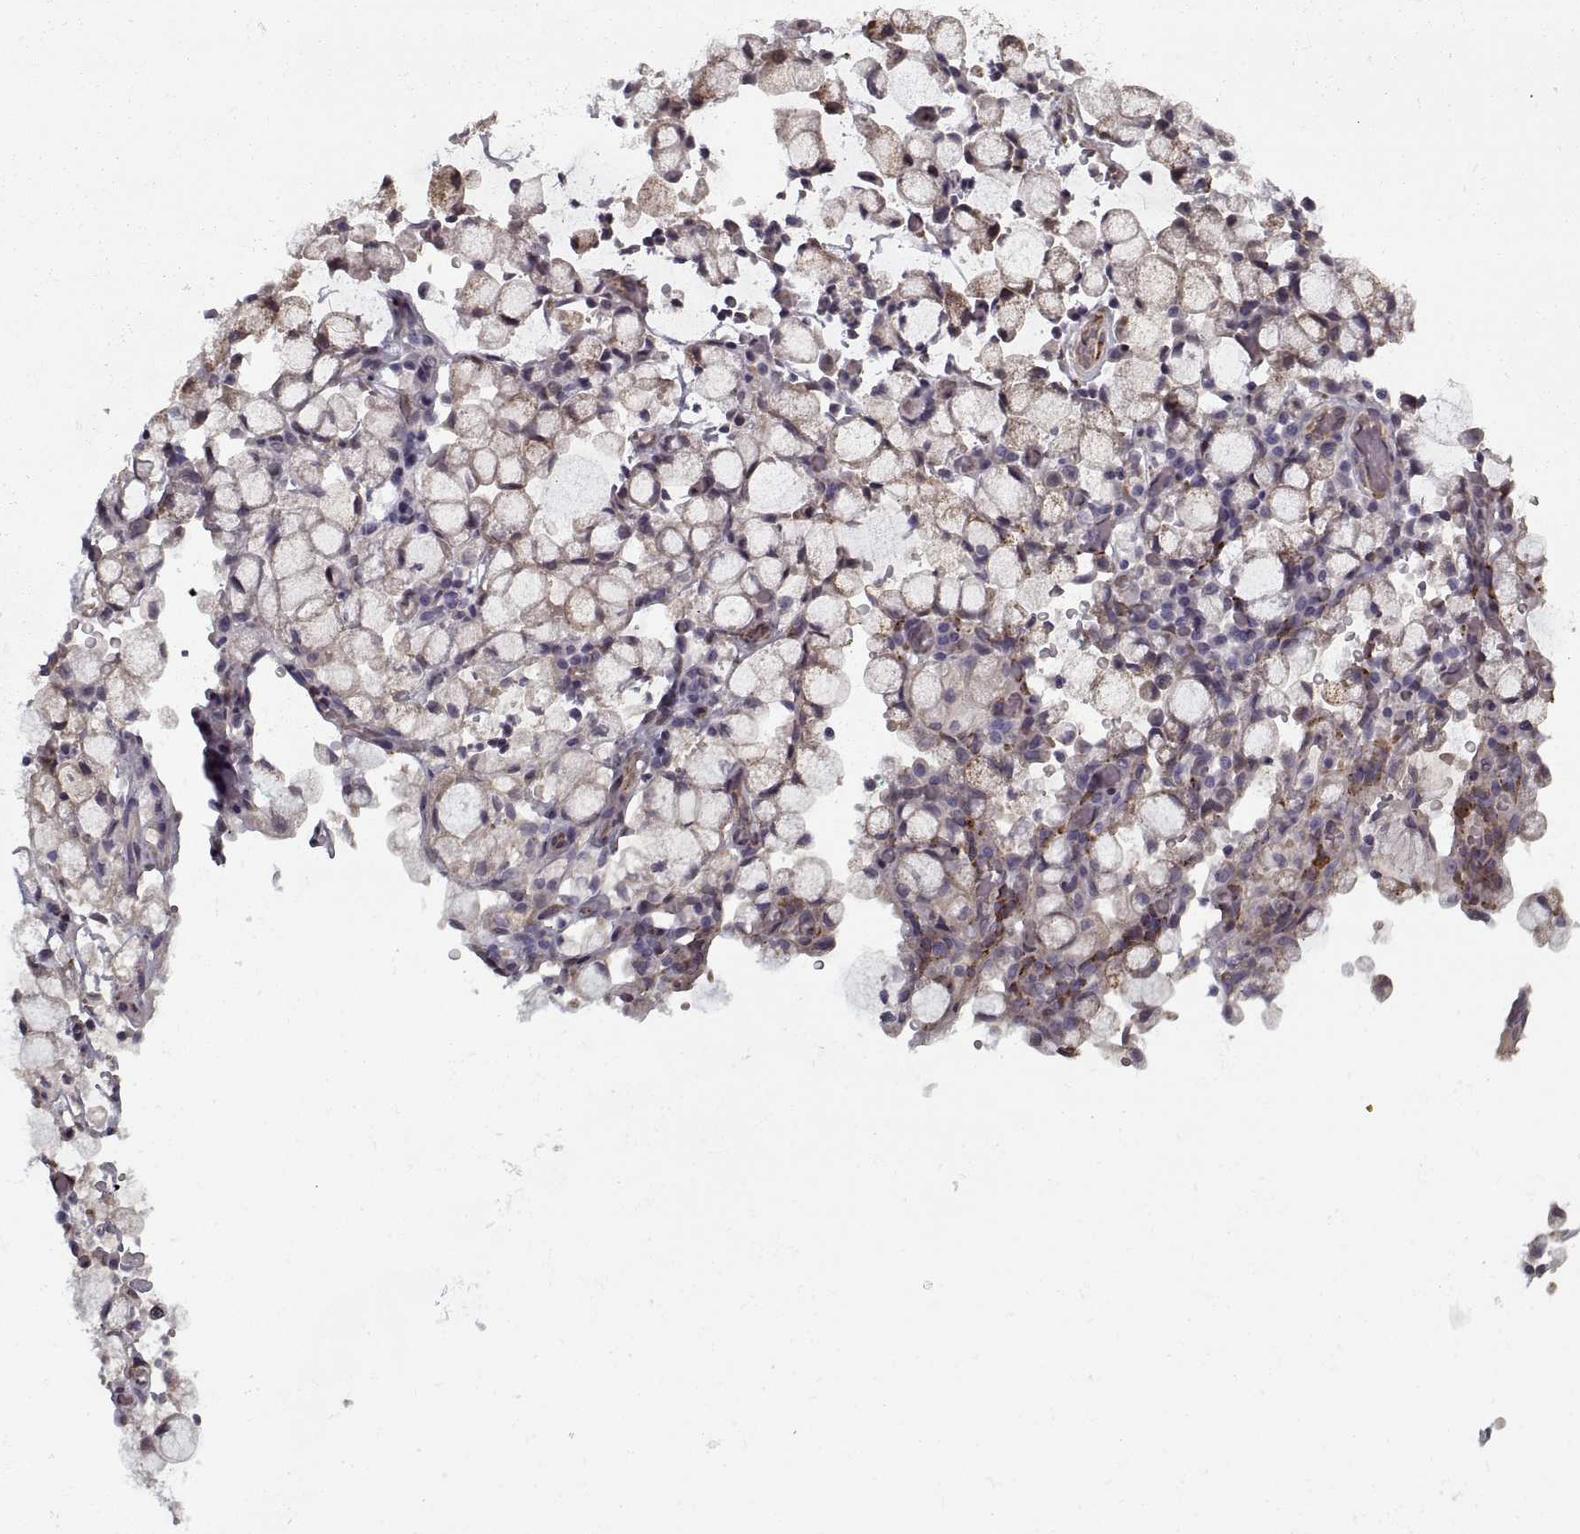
{"staining": {"intensity": "negative", "quantity": "none", "location": "none"}, "tissue": "stomach cancer", "cell_type": "Tumor cells", "image_type": "cancer", "snomed": [{"axis": "morphology", "description": "Adenocarcinoma, NOS"}, {"axis": "topography", "description": "Stomach"}], "caption": "Immunohistochemical staining of stomach cancer (adenocarcinoma) reveals no significant expression in tumor cells.", "gene": "LAMB2", "patient": {"sex": "male", "age": 58}}